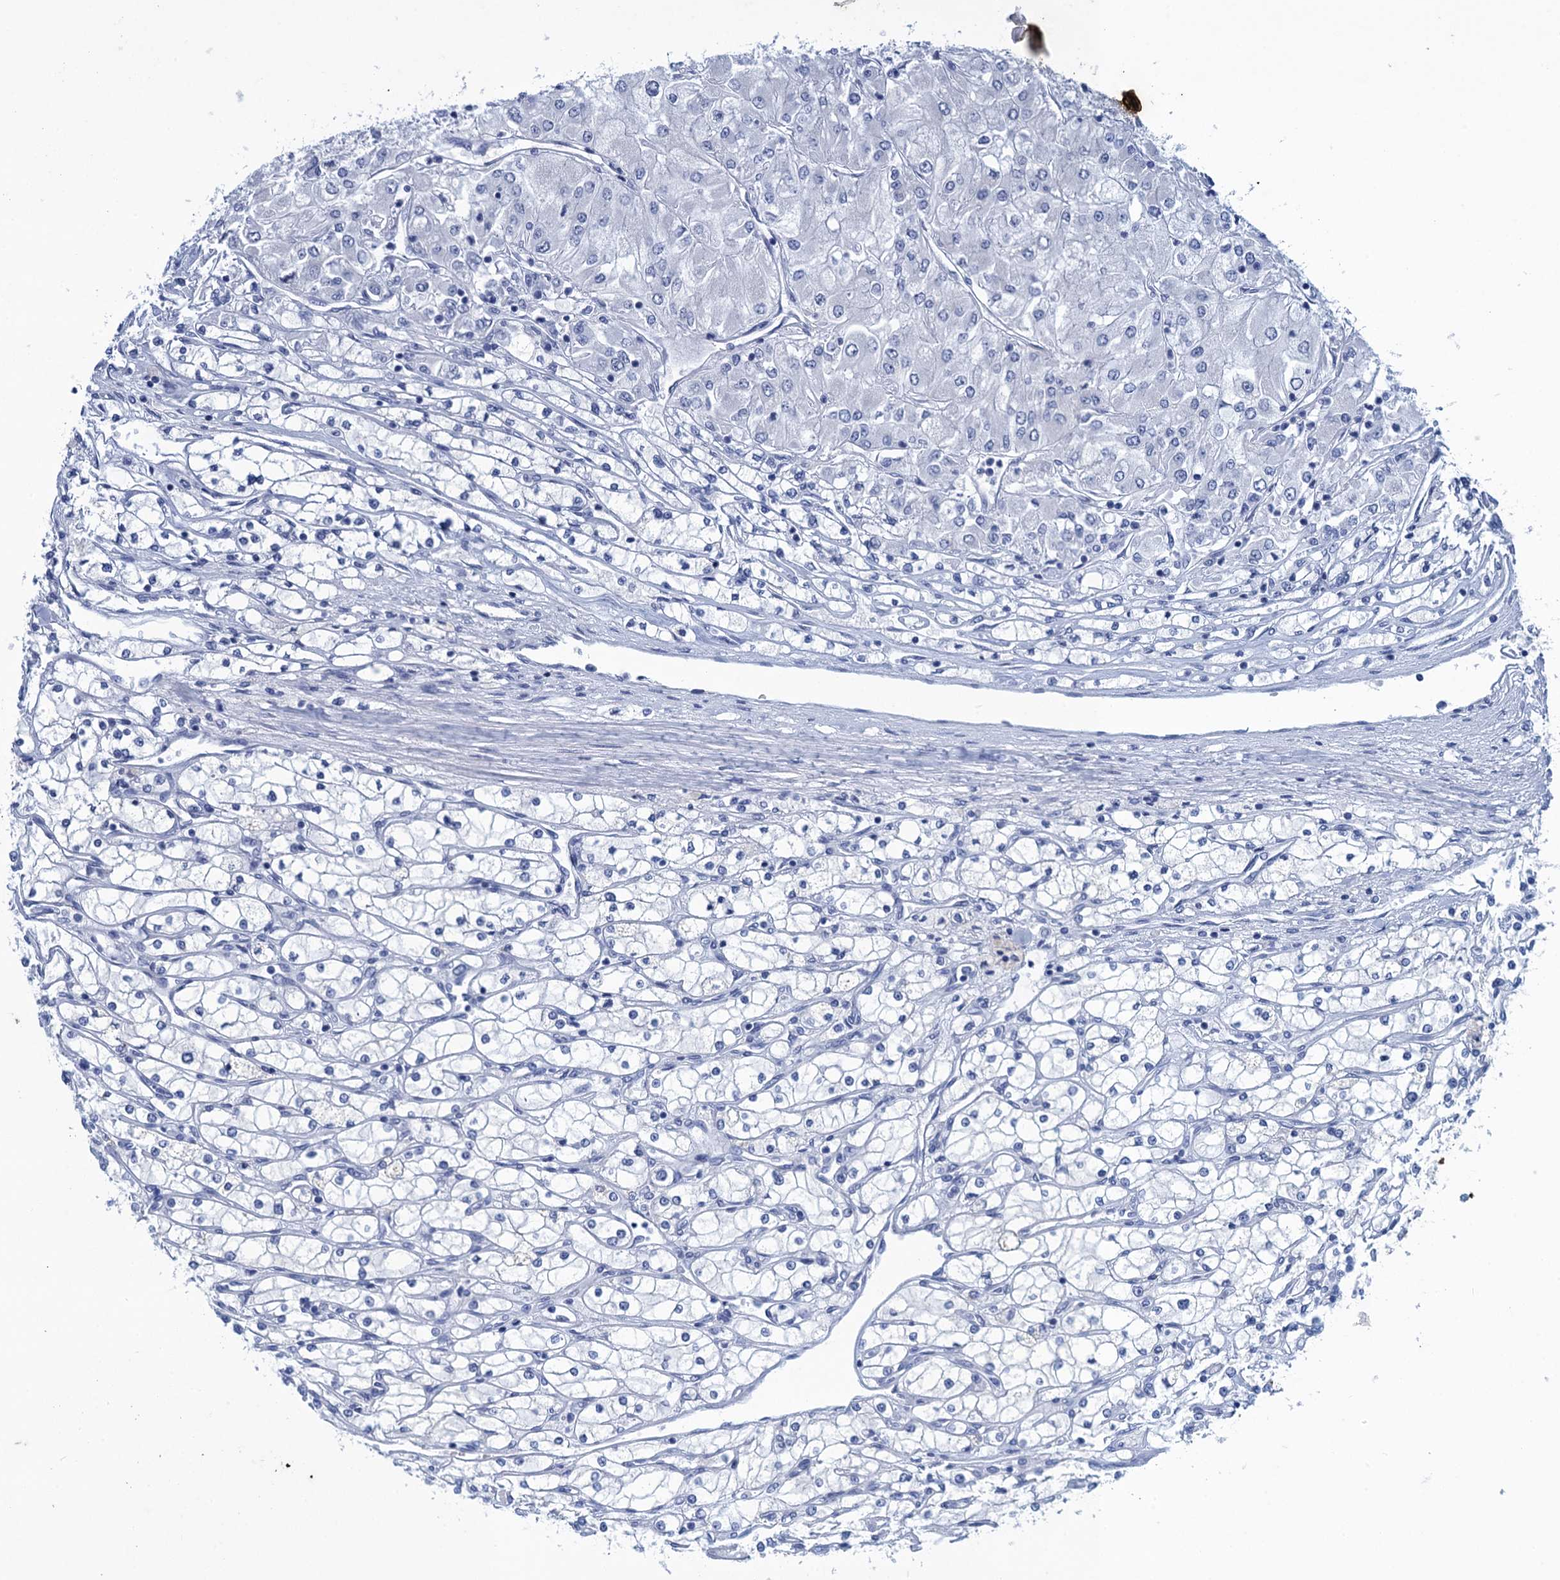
{"staining": {"intensity": "negative", "quantity": "none", "location": "none"}, "tissue": "renal cancer", "cell_type": "Tumor cells", "image_type": "cancer", "snomed": [{"axis": "morphology", "description": "Adenocarcinoma, NOS"}, {"axis": "topography", "description": "Kidney"}], "caption": "Image shows no significant protein positivity in tumor cells of renal cancer.", "gene": "SCEL", "patient": {"sex": "male", "age": 80}}